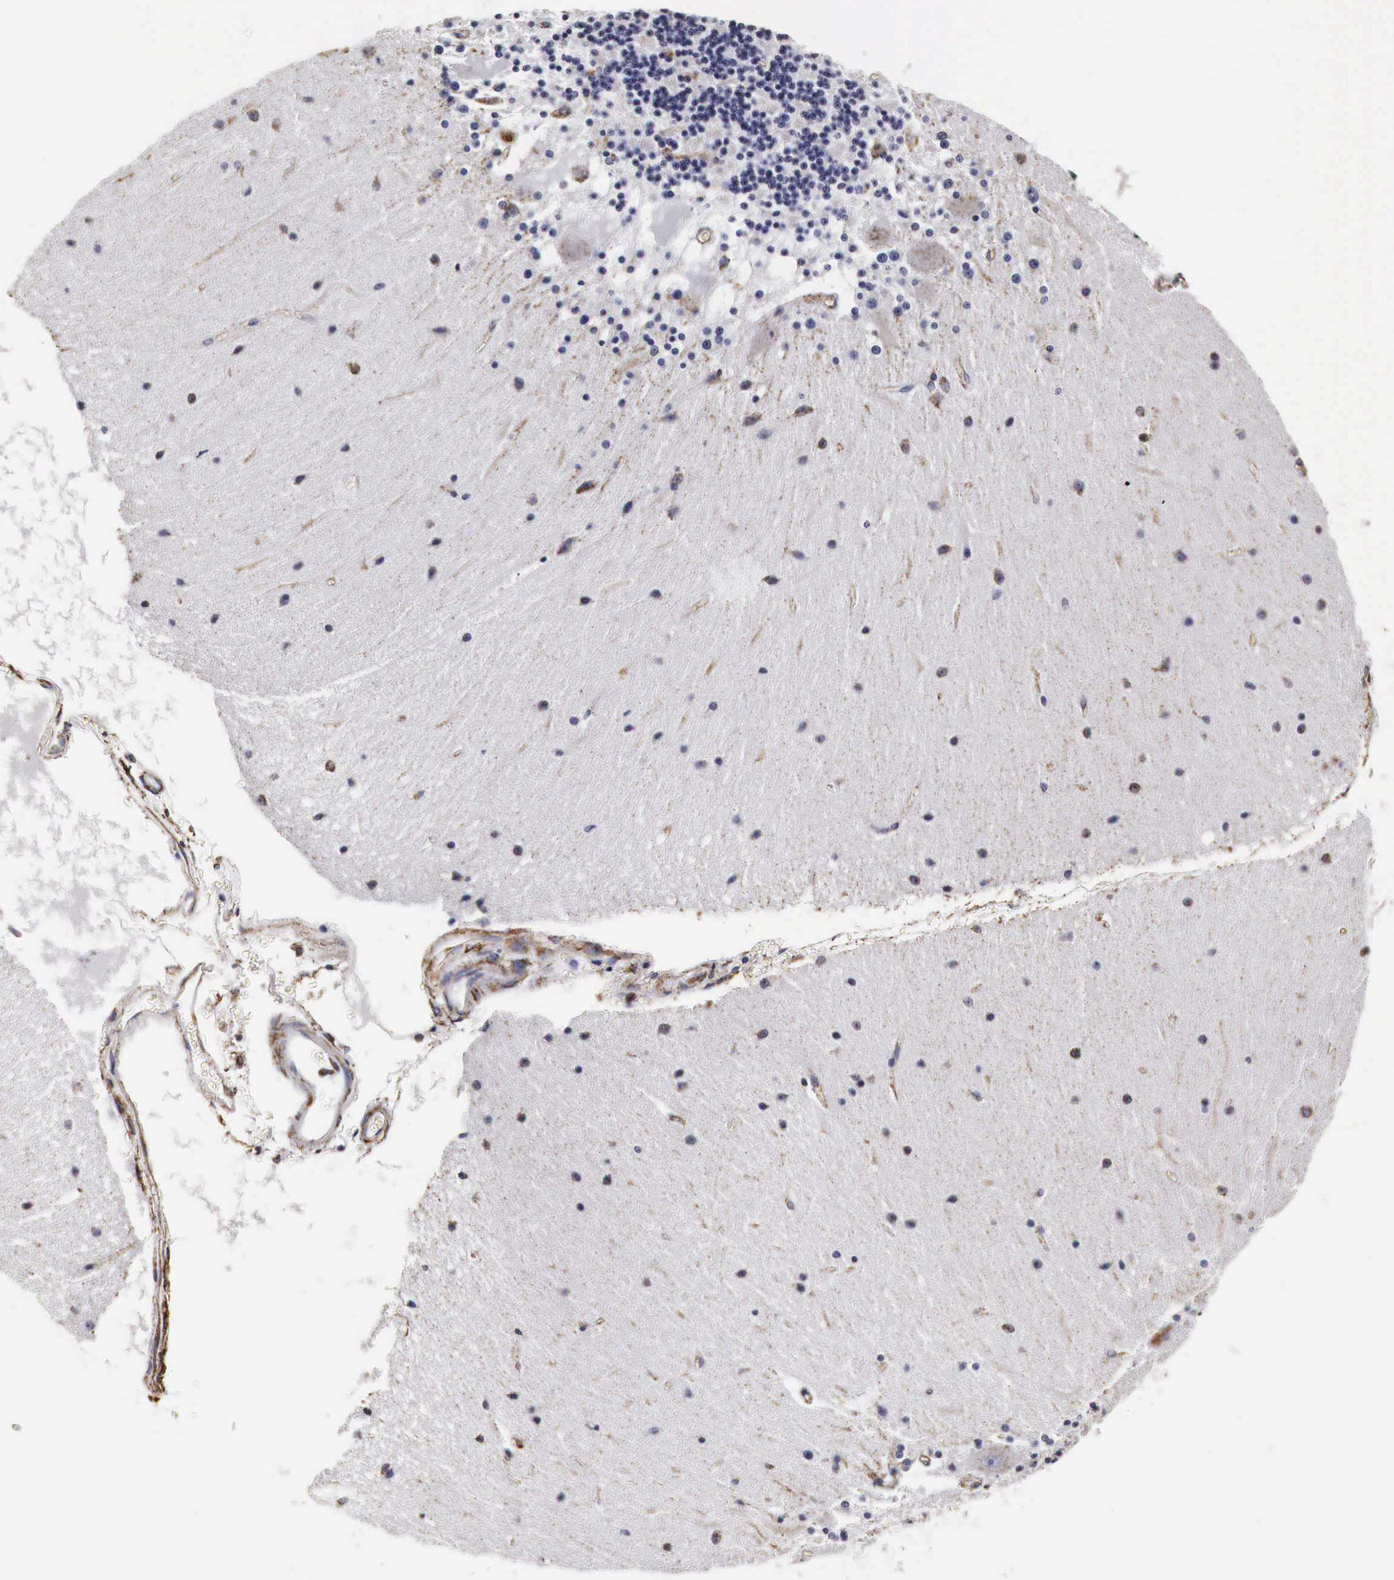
{"staining": {"intensity": "weak", "quantity": "<25%", "location": "cytoplasmic/membranous"}, "tissue": "cerebellum", "cell_type": "Cells in granular layer", "image_type": "normal", "snomed": [{"axis": "morphology", "description": "Normal tissue, NOS"}, {"axis": "topography", "description": "Cerebellum"}], "caption": "Cells in granular layer are negative for protein expression in benign human cerebellum. (Brightfield microscopy of DAB IHC at high magnification).", "gene": "CKAP4", "patient": {"sex": "female", "age": 54}}